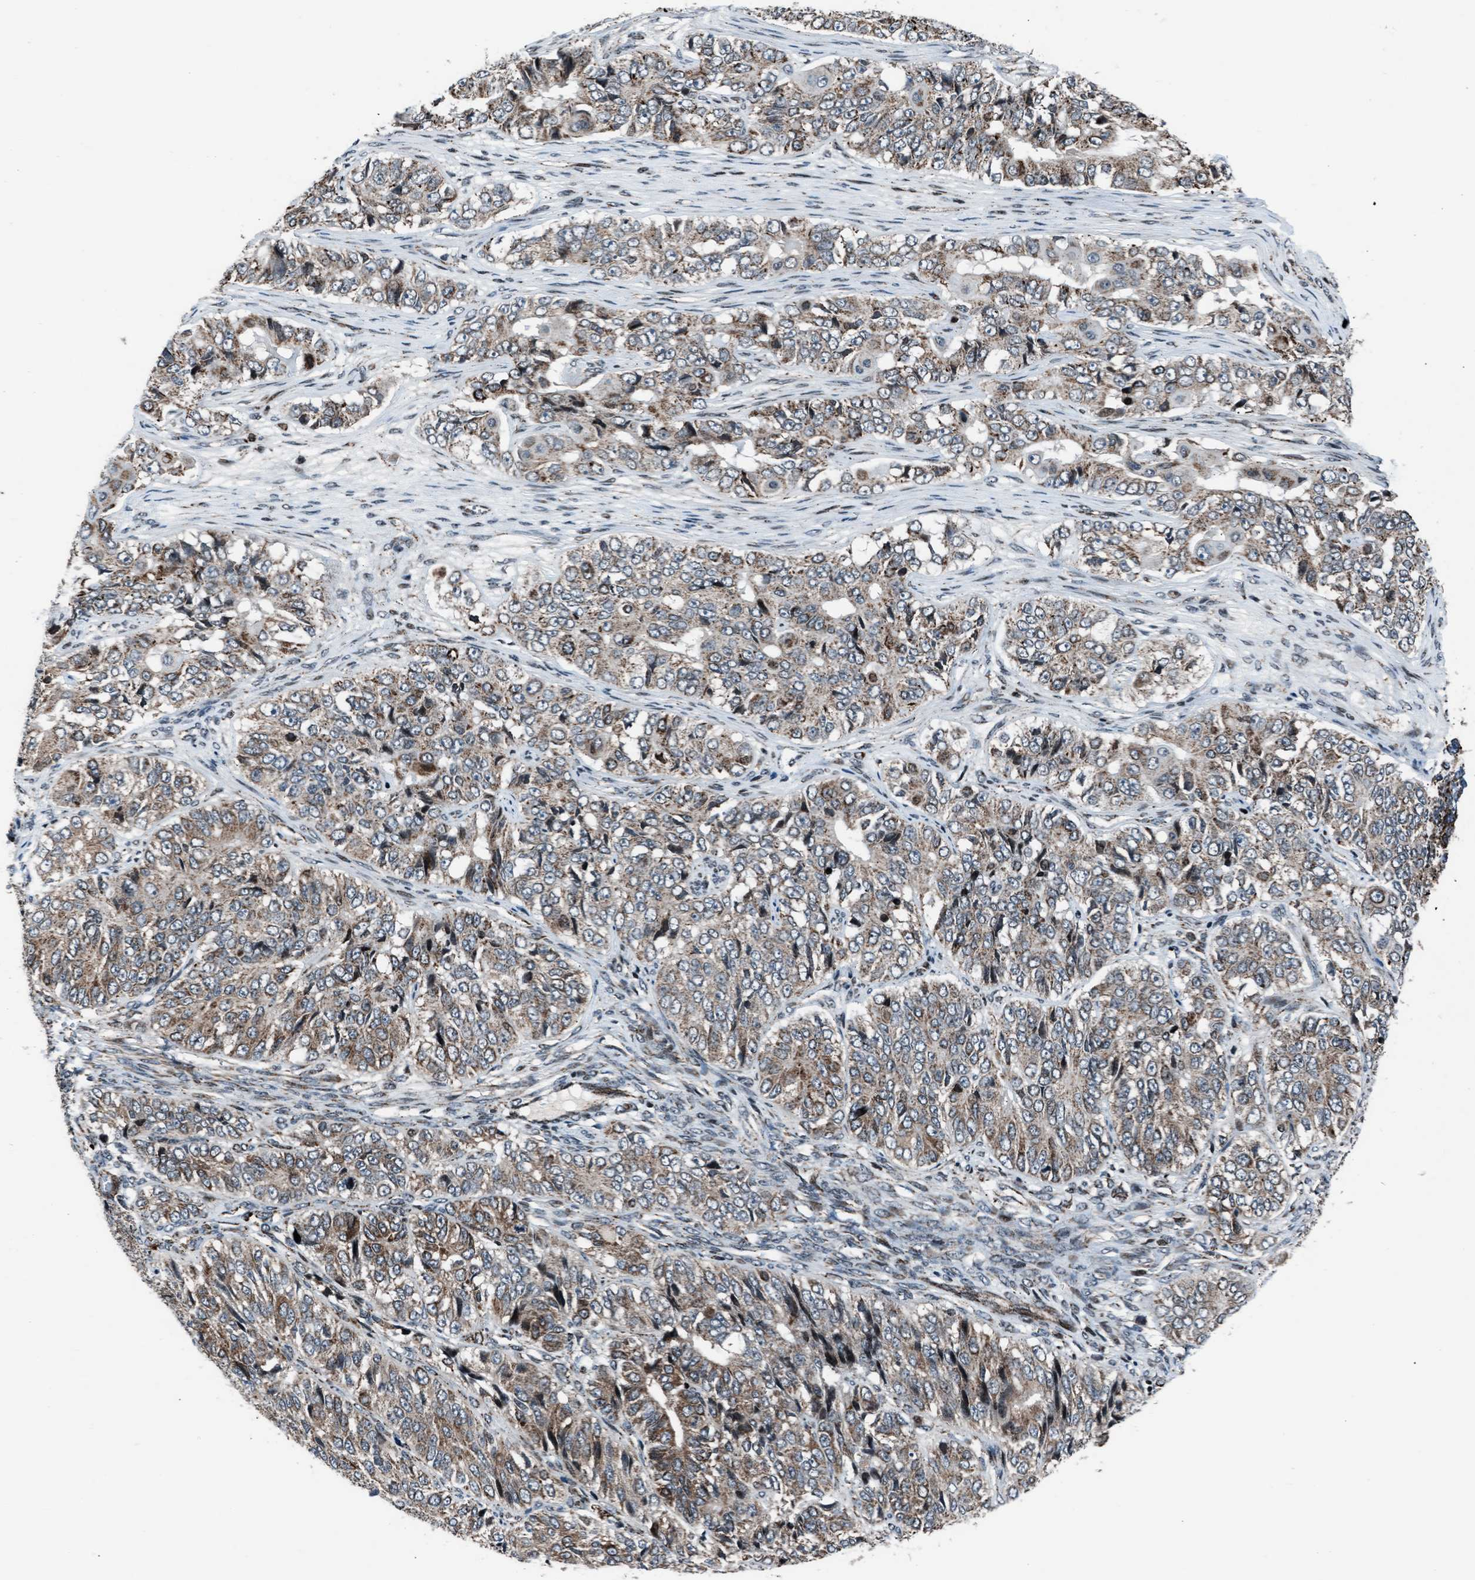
{"staining": {"intensity": "weak", "quantity": ">75%", "location": "cytoplasmic/membranous"}, "tissue": "ovarian cancer", "cell_type": "Tumor cells", "image_type": "cancer", "snomed": [{"axis": "morphology", "description": "Carcinoma, endometroid"}, {"axis": "topography", "description": "Ovary"}], "caption": "Endometroid carcinoma (ovarian) tissue reveals weak cytoplasmic/membranous expression in about >75% of tumor cells", "gene": "MORC3", "patient": {"sex": "female", "age": 51}}